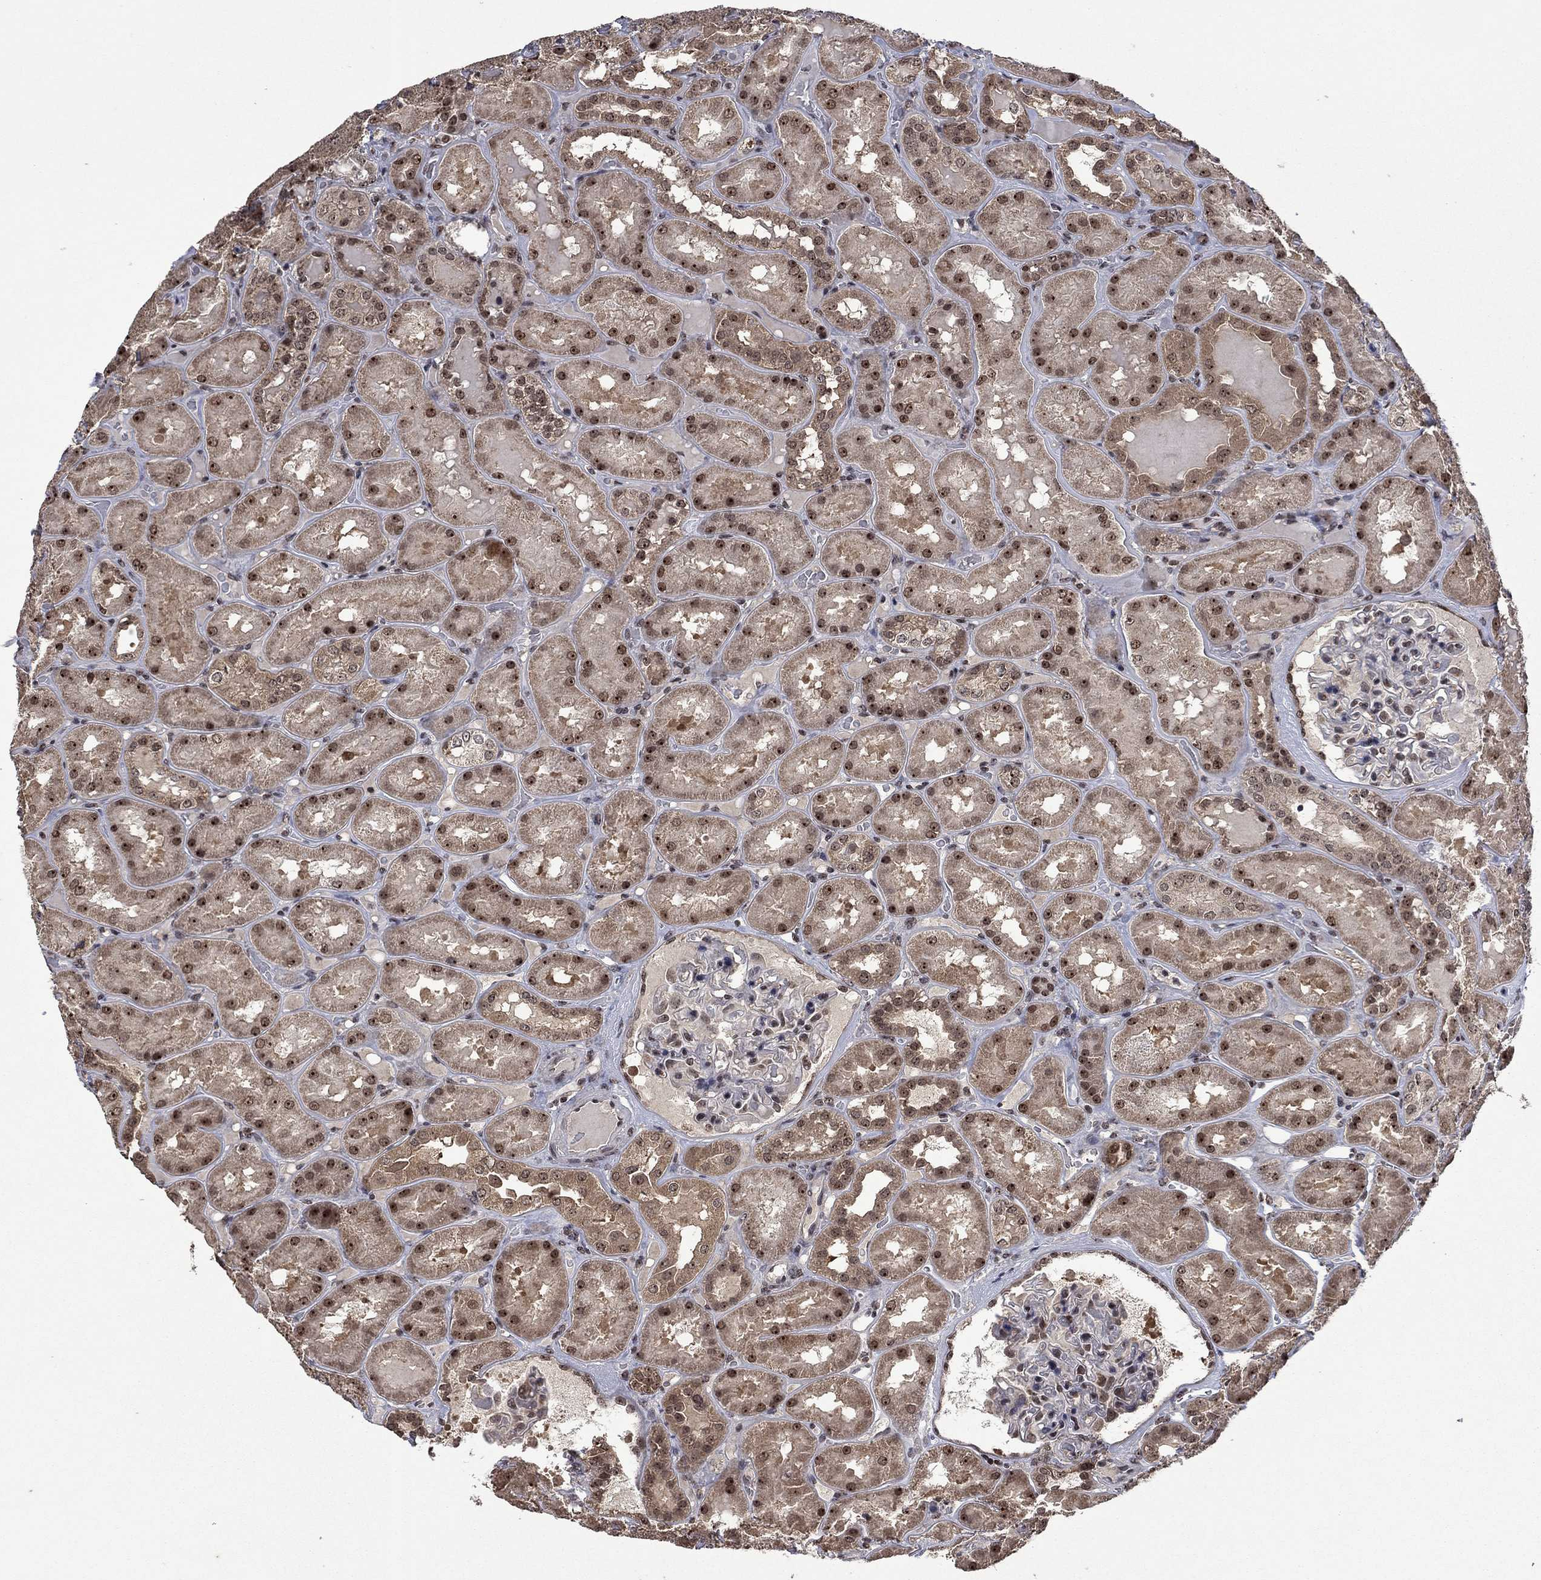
{"staining": {"intensity": "negative", "quantity": "none", "location": "none"}, "tissue": "kidney", "cell_type": "Cells in glomeruli", "image_type": "normal", "snomed": [{"axis": "morphology", "description": "Normal tissue, NOS"}, {"axis": "topography", "description": "Kidney"}], "caption": "This is an IHC histopathology image of unremarkable kidney. There is no positivity in cells in glomeruli.", "gene": "FBLL1", "patient": {"sex": "male", "age": 73}}